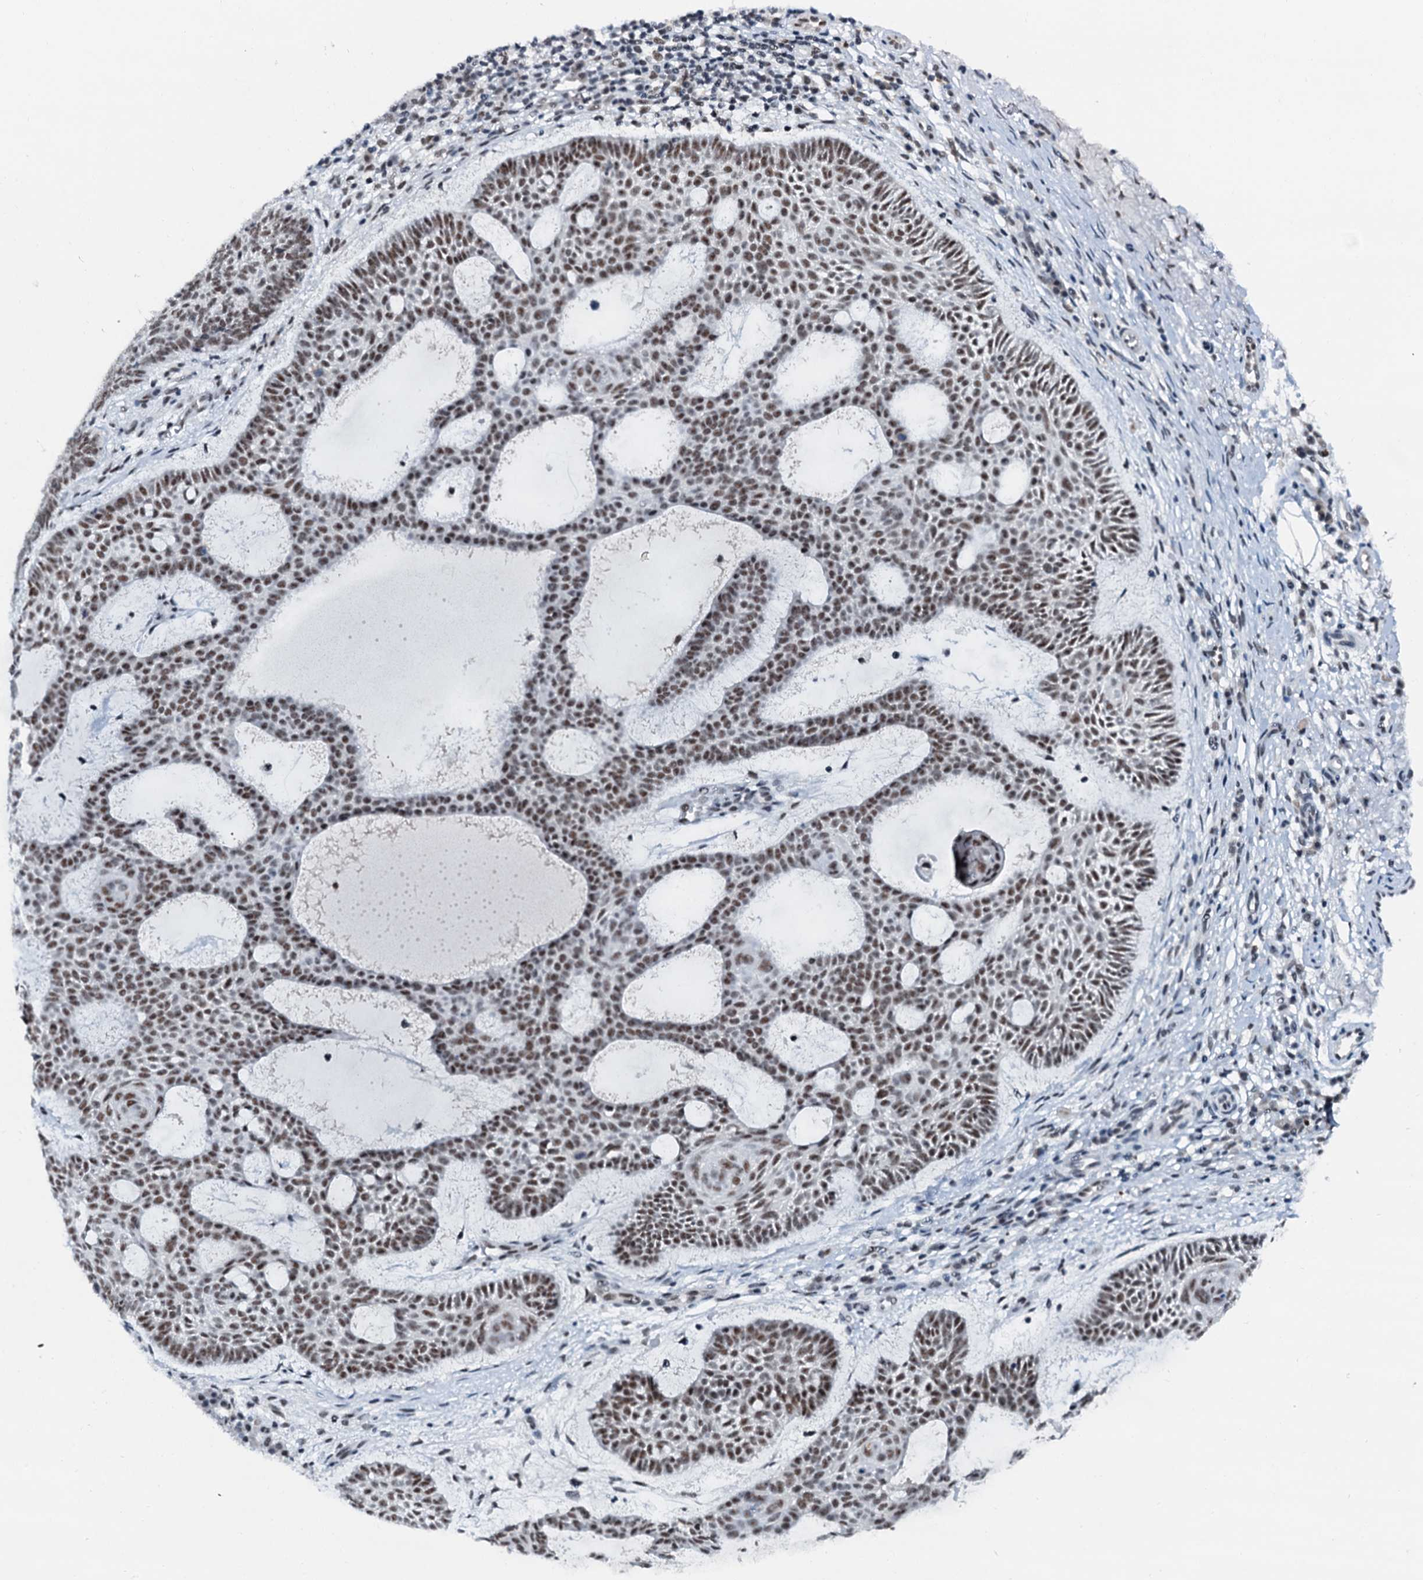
{"staining": {"intensity": "moderate", "quantity": ">75%", "location": "nuclear"}, "tissue": "skin cancer", "cell_type": "Tumor cells", "image_type": "cancer", "snomed": [{"axis": "morphology", "description": "Basal cell carcinoma"}, {"axis": "topography", "description": "Skin"}], "caption": "Protein staining reveals moderate nuclear positivity in about >75% of tumor cells in skin cancer (basal cell carcinoma).", "gene": "SNRPD1", "patient": {"sex": "male", "age": 85}}